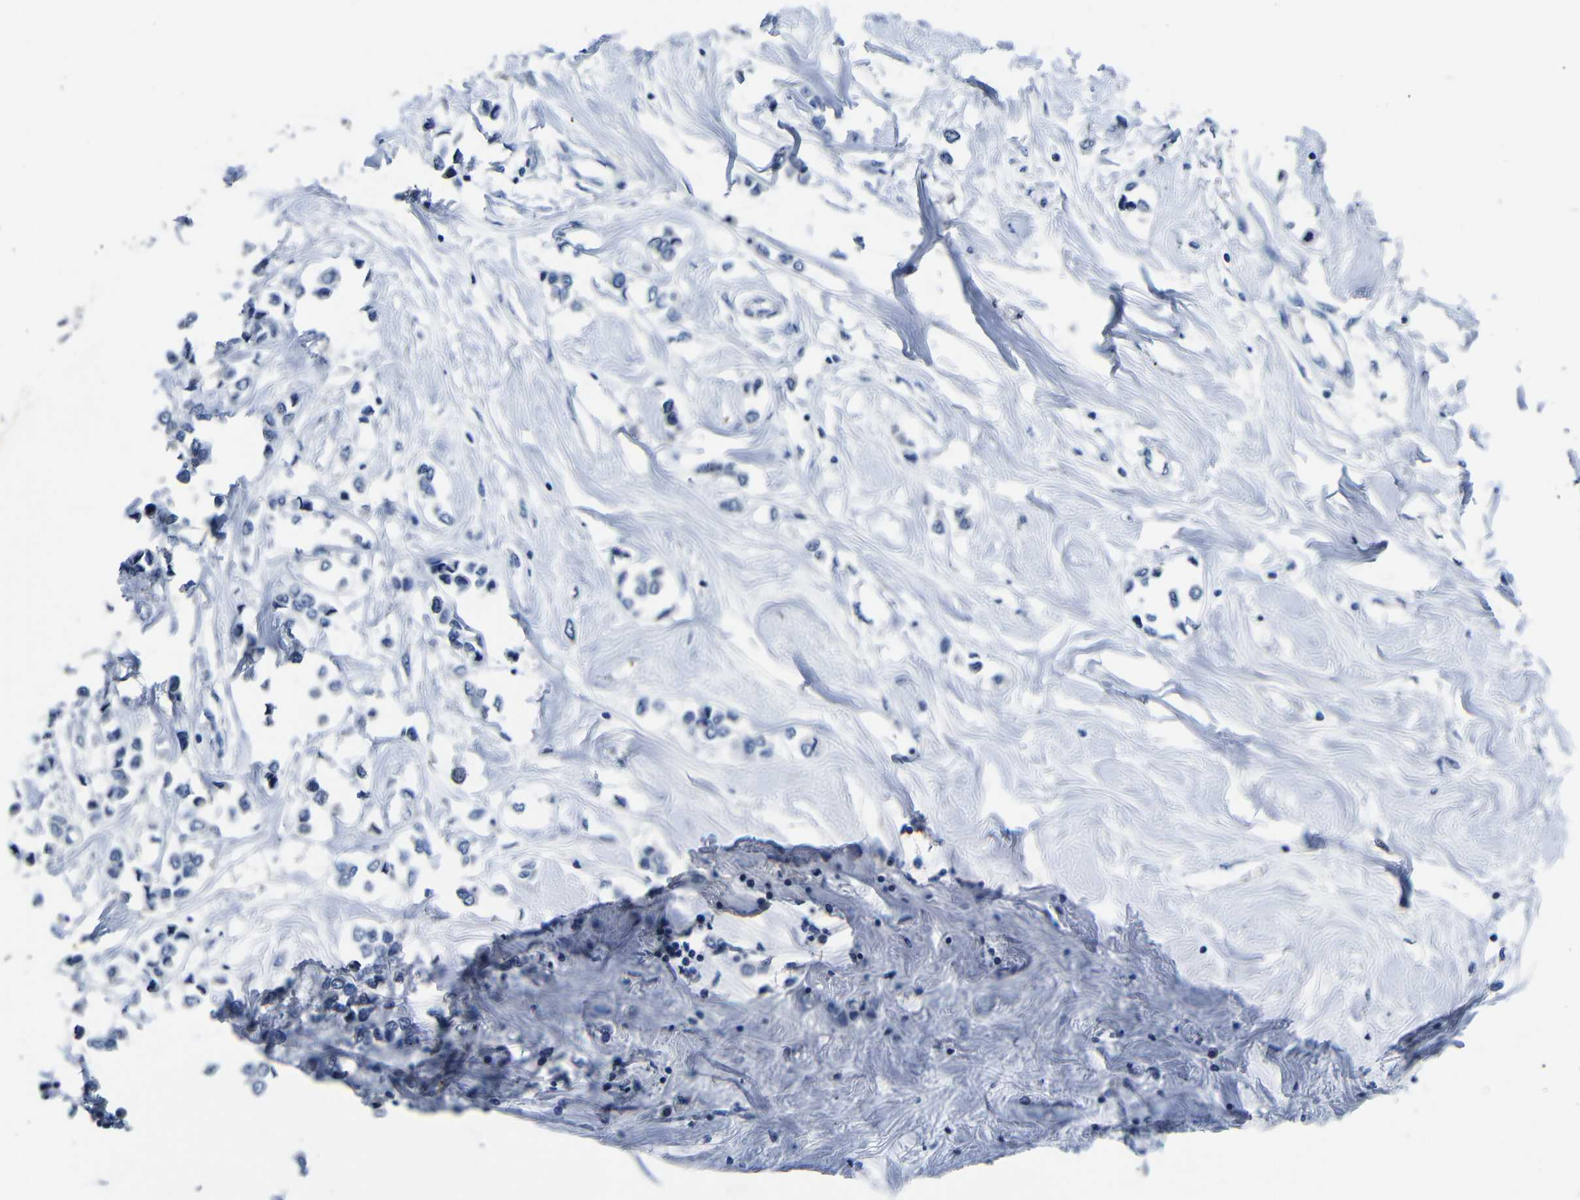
{"staining": {"intensity": "negative", "quantity": "none", "location": "none"}, "tissue": "breast cancer", "cell_type": "Tumor cells", "image_type": "cancer", "snomed": [{"axis": "morphology", "description": "Lobular carcinoma"}, {"axis": "topography", "description": "Breast"}], "caption": "This is a image of IHC staining of breast cancer (lobular carcinoma), which shows no positivity in tumor cells.", "gene": "TNFAIP1", "patient": {"sex": "female", "age": 51}}